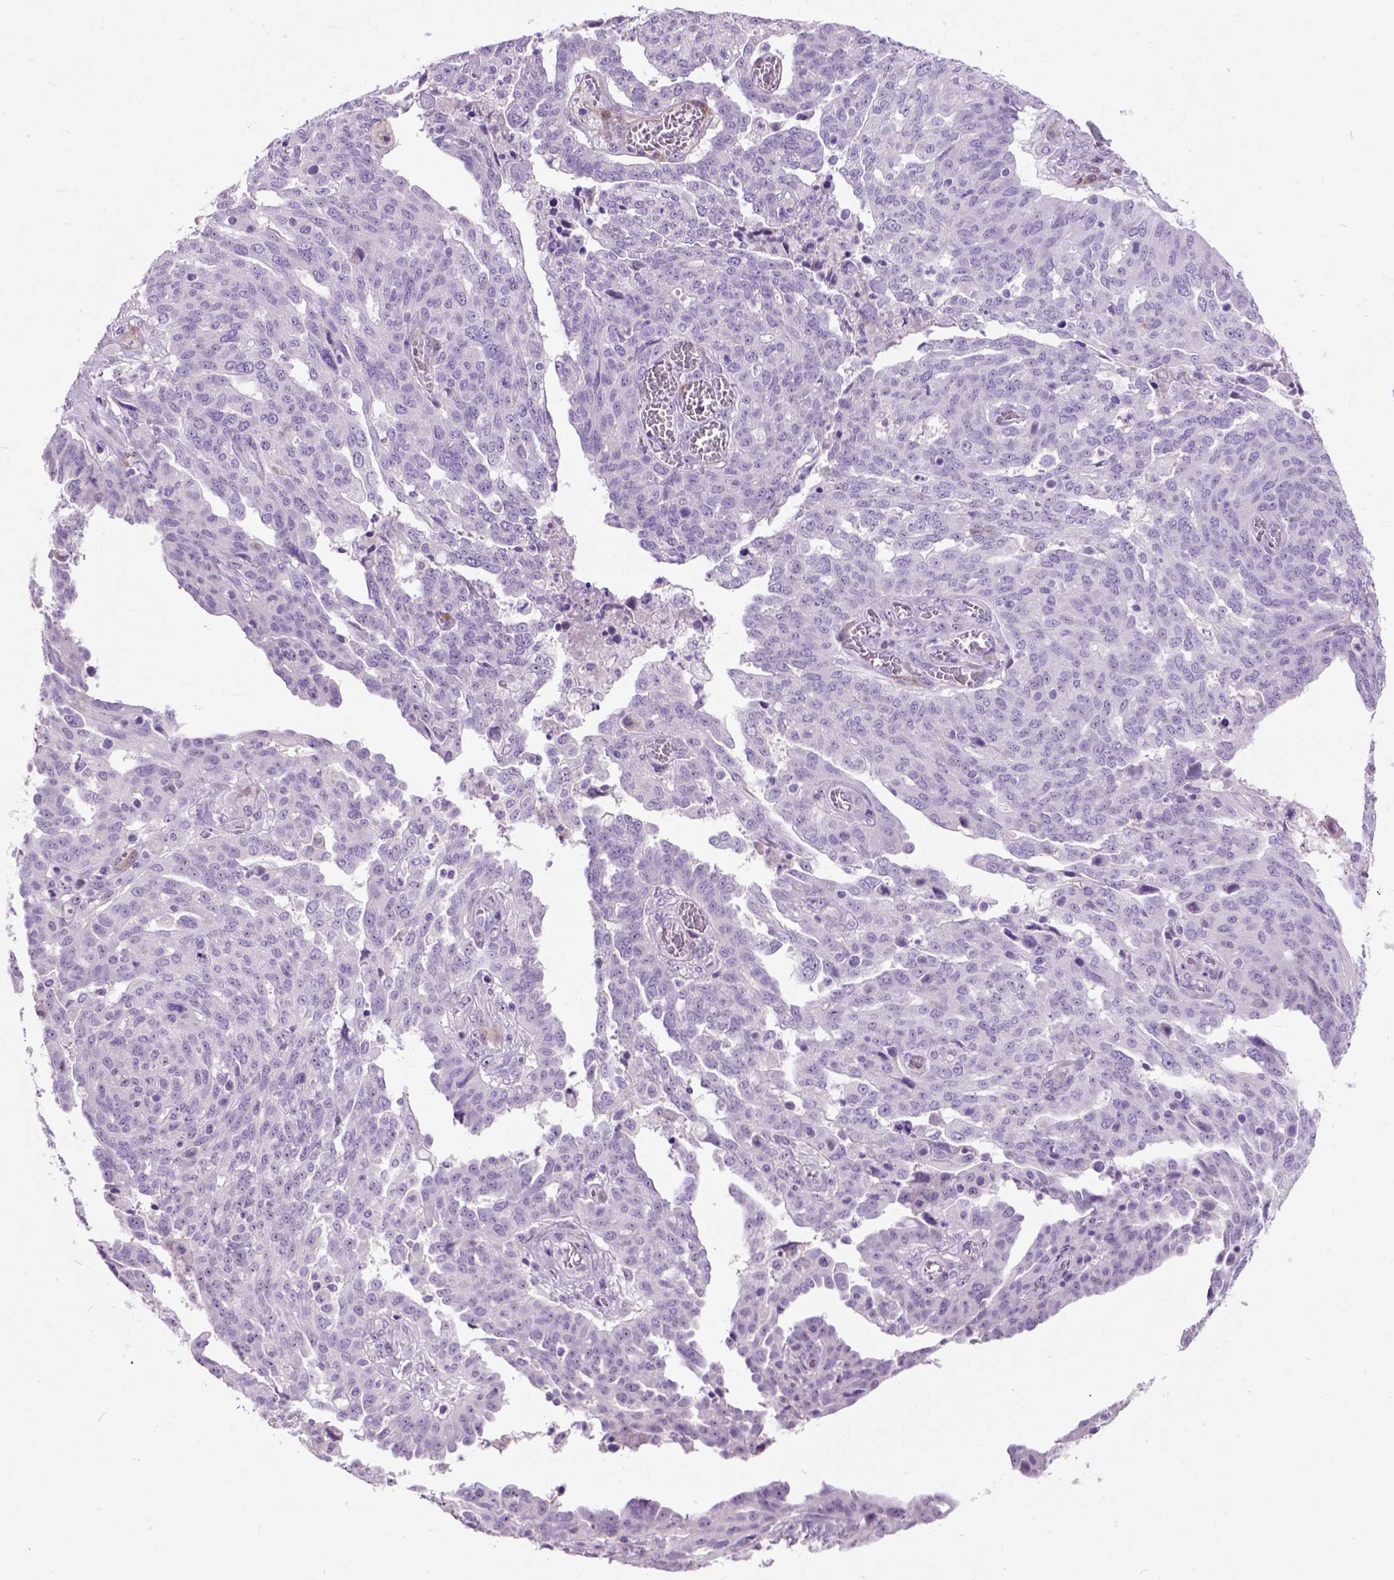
{"staining": {"intensity": "negative", "quantity": "none", "location": "none"}, "tissue": "ovarian cancer", "cell_type": "Tumor cells", "image_type": "cancer", "snomed": [{"axis": "morphology", "description": "Cystadenocarcinoma, serous, NOS"}, {"axis": "topography", "description": "Ovary"}], "caption": "Immunohistochemistry image of neoplastic tissue: serous cystadenocarcinoma (ovarian) stained with DAB exhibits no significant protein staining in tumor cells.", "gene": "MAPT", "patient": {"sex": "female", "age": 67}}